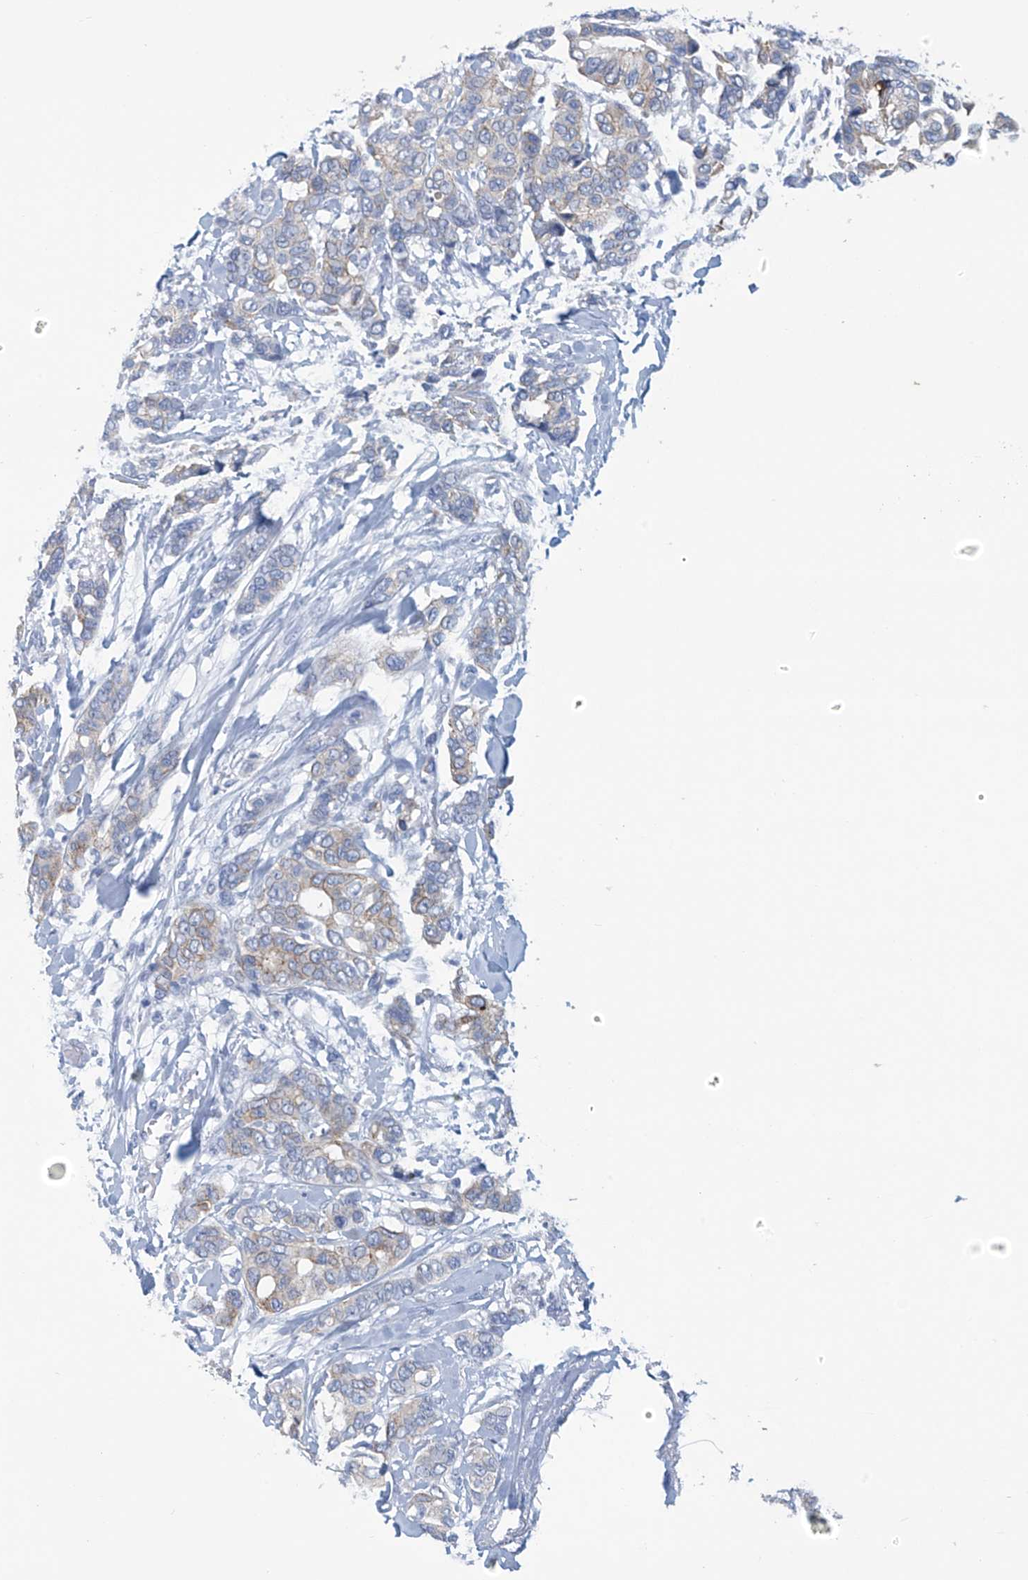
{"staining": {"intensity": "negative", "quantity": "none", "location": "none"}, "tissue": "breast cancer", "cell_type": "Tumor cells", "image_type": "cancer", "snomed": [{"axis": "morphology", "description": "Duct carcinoma"}, {"axis": "topography", "description": "Breast"}], "caption": "Immunohistochemistry image of breast cancer (invasive ductal carcinoma) stained for a protein (brown), which reveals no expression in tumor cells.", "gene": "DSP", "patient": {"sex": "female", "age": 87}}